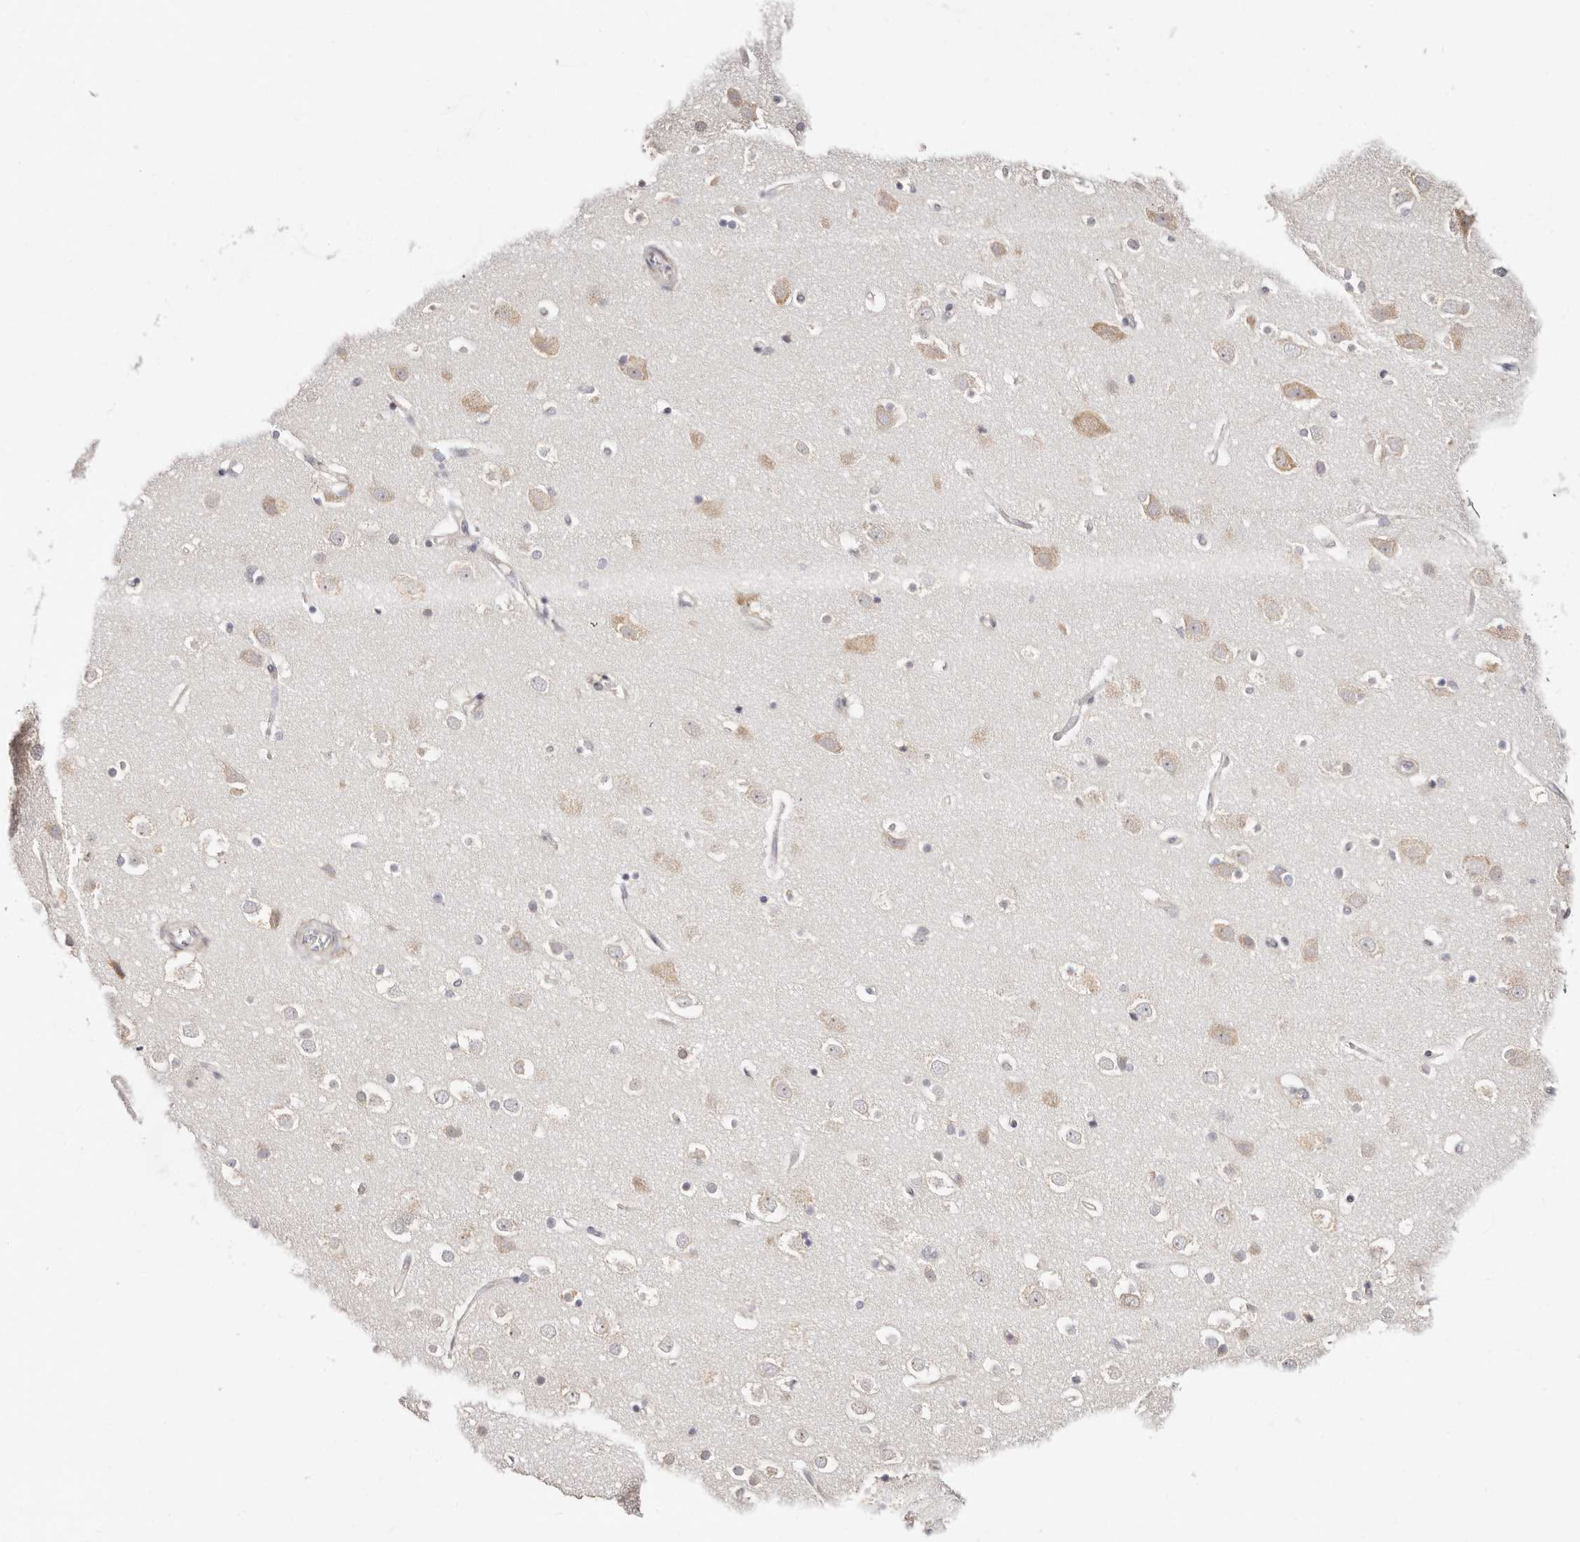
{"staining": {"intensity": "negative", "quantity": "none", "location": "none"}, "tissue": "cerebral cortex", "cell_type": "Endothelial cells", "image_type": "normal", "snomed": [{"axis": "morphology", "description": "Normal tissue, NOS"}, {"axis": "topography", "description": "Cerebral cortex"}], "caption": "This is an immunohistochemistry (IHC) histopathology image of normal human cerebral cortex. There is no staining in endothelial cells.", "gene": "BCL2L15", "patient": {"sex": "male", "age": 54}}